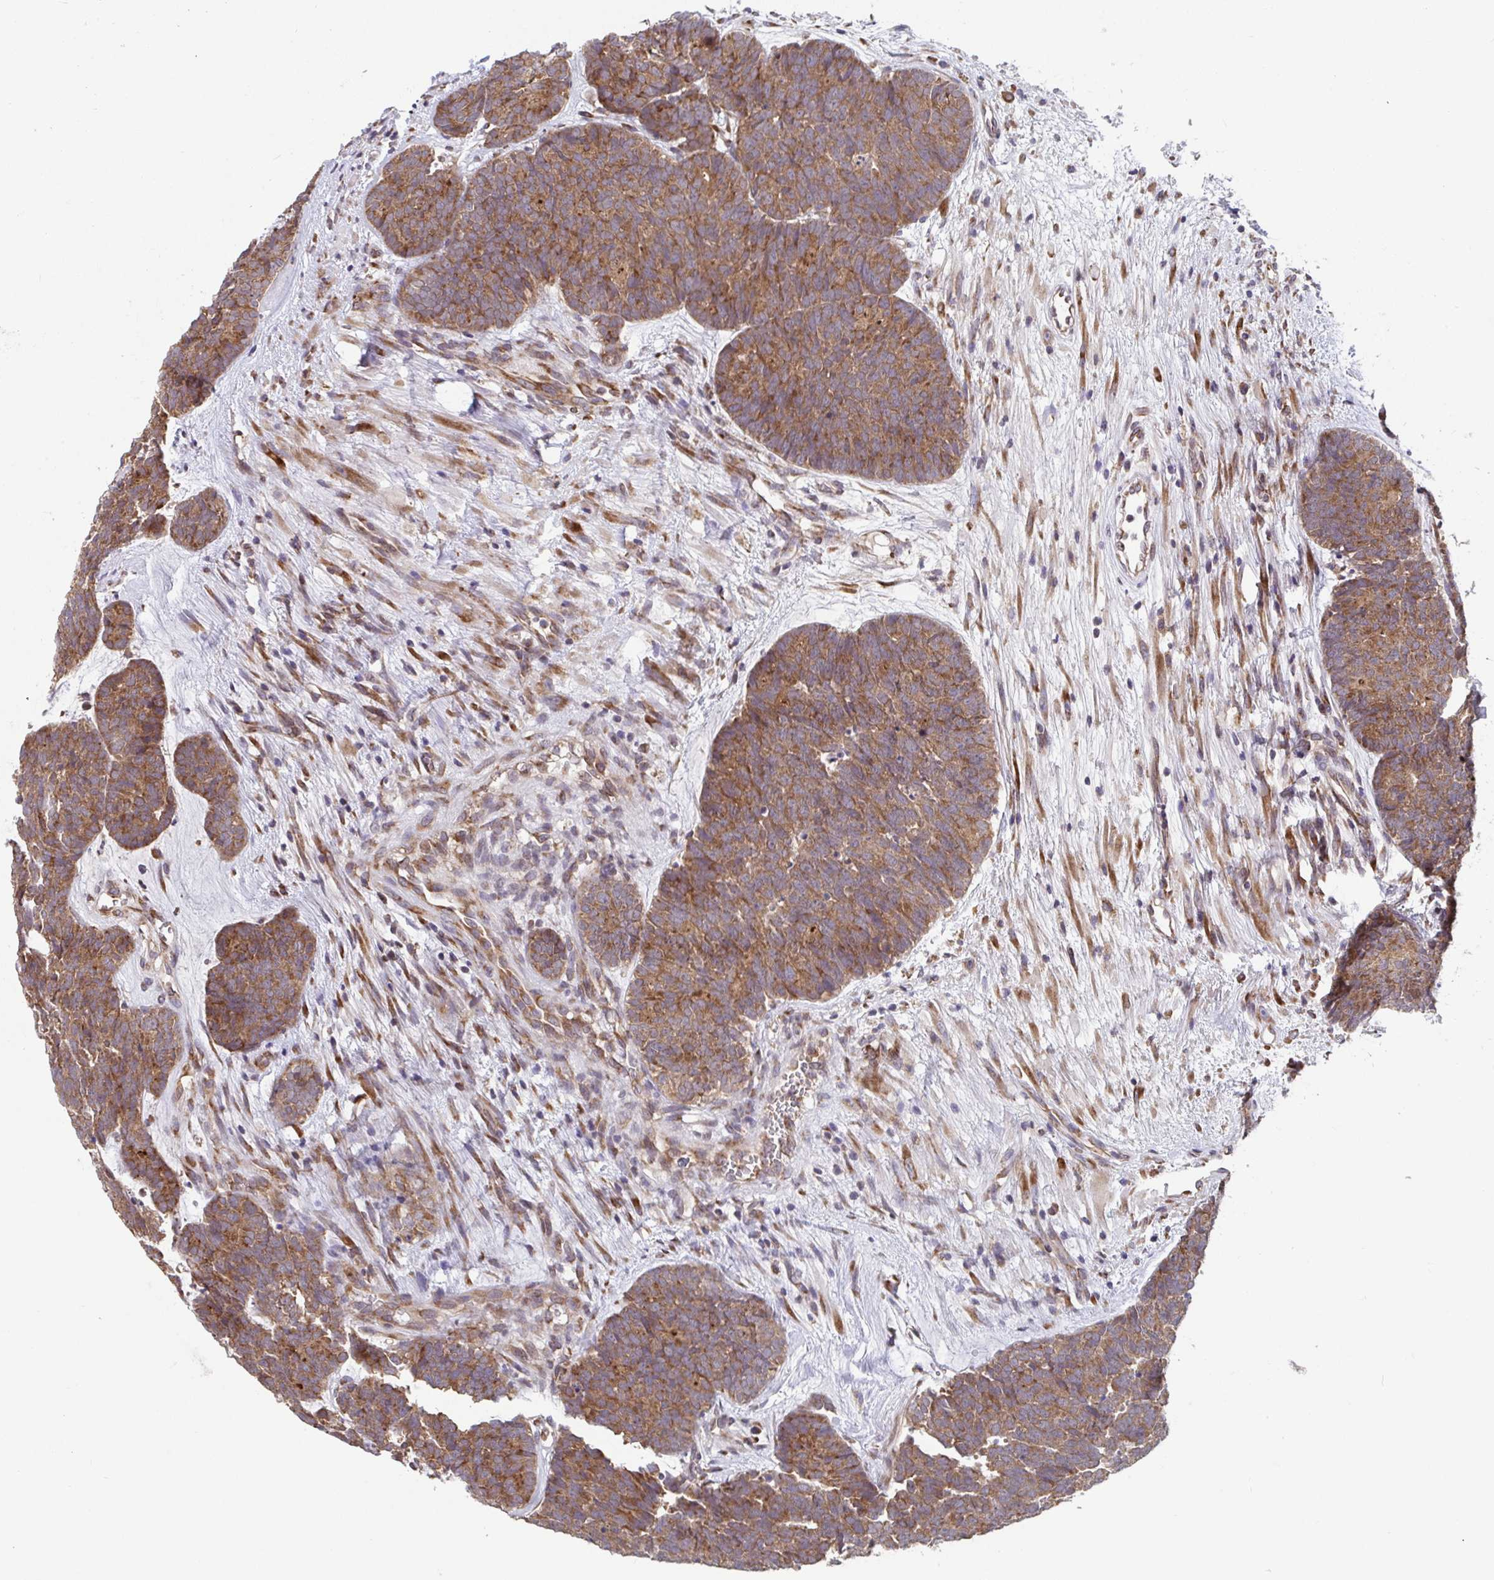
{"staining": {"intensity": "moderate", "quantity": ">75%", "location": "cytoplasmic/membranous"}, "tissue": "head and neck cancer", "cell_type": "Tumor cells", "image_type": "cancer", "snomed": [{"axis": "morphology", "description": "Adenocarcinoma, NOS"}, {"axis": "topography", "description": "Head-Neck"}], "caption": "Moderate cytoplasmic/membranous positivity for a protein is seen in approximately >75% of tumor cells of head and neck cancer using IHC.", "gene": "ATP5MJ", "patient": {"sex": "female", "age": 81}}